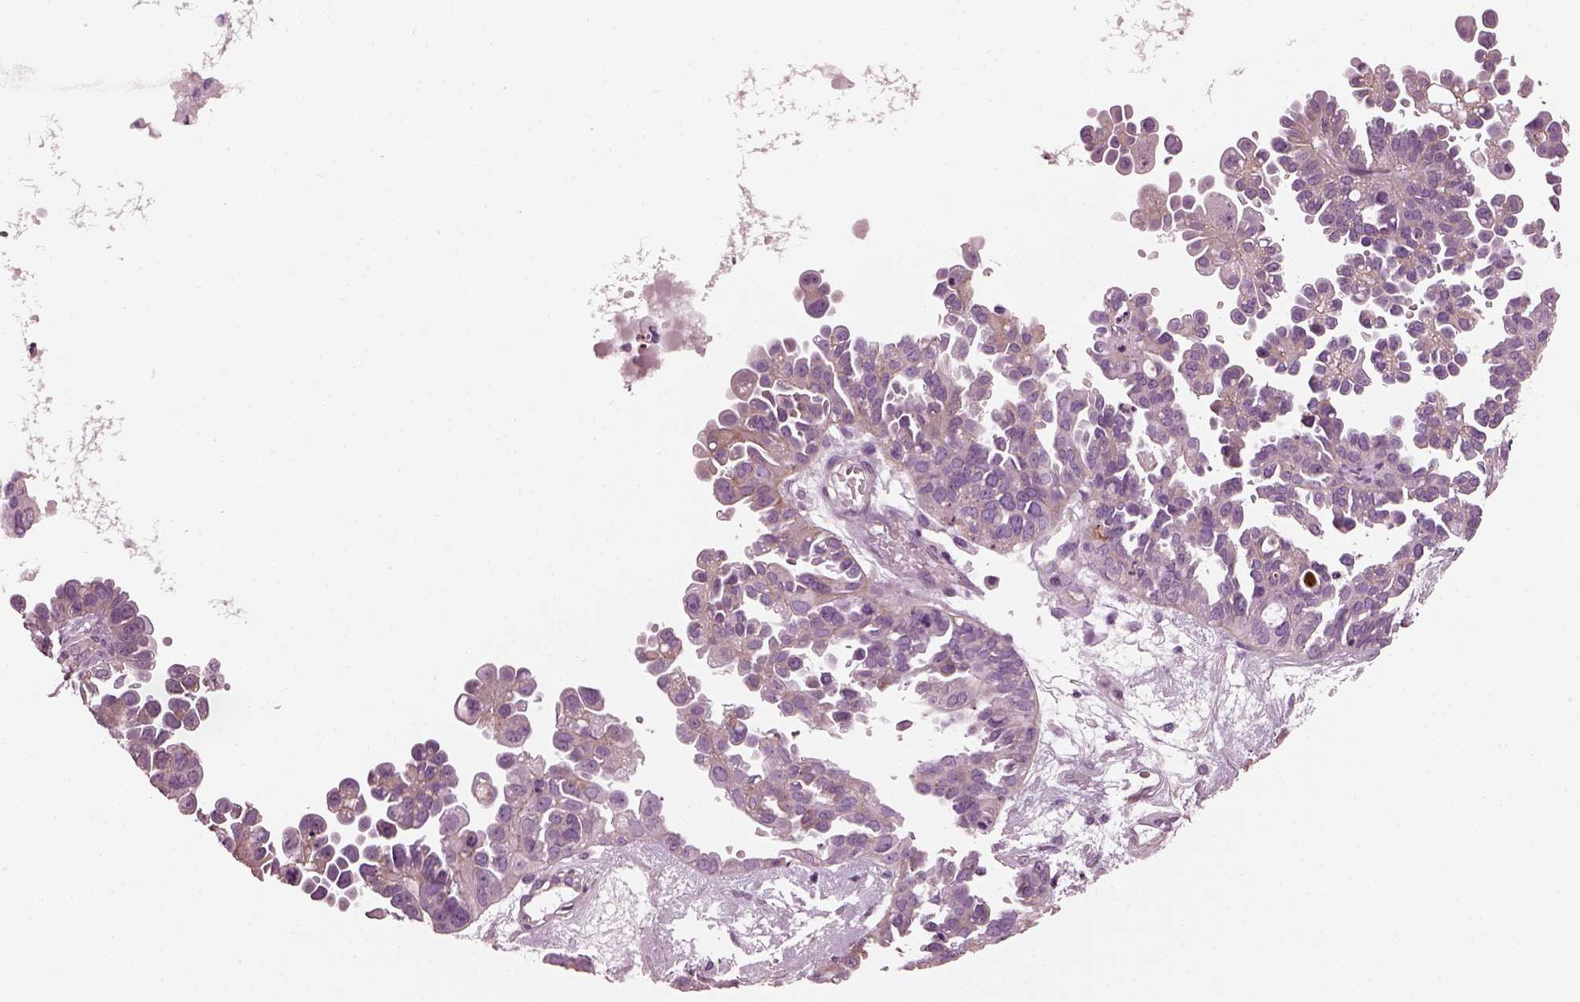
{"staining": {"intensity": "negative", "quantity": "none", "location": "none"}, "tissue": "ovarian cancer", "cell_type": "Tumor cells", "image_type": "cancer", "snomed": [{"axis": "morphology", "description": "Cystadenocarcinoma, serous, NOS"}, {"axis": "topography", "description": "Ovary"}], "caption": "Histopathology image shows no protein positivity in tumor cells of ovarian cancer (serous cystadenocarcinoma) tissue.", "gene": "BFSP1", "patient": {"sex": "female", "age": 53}}